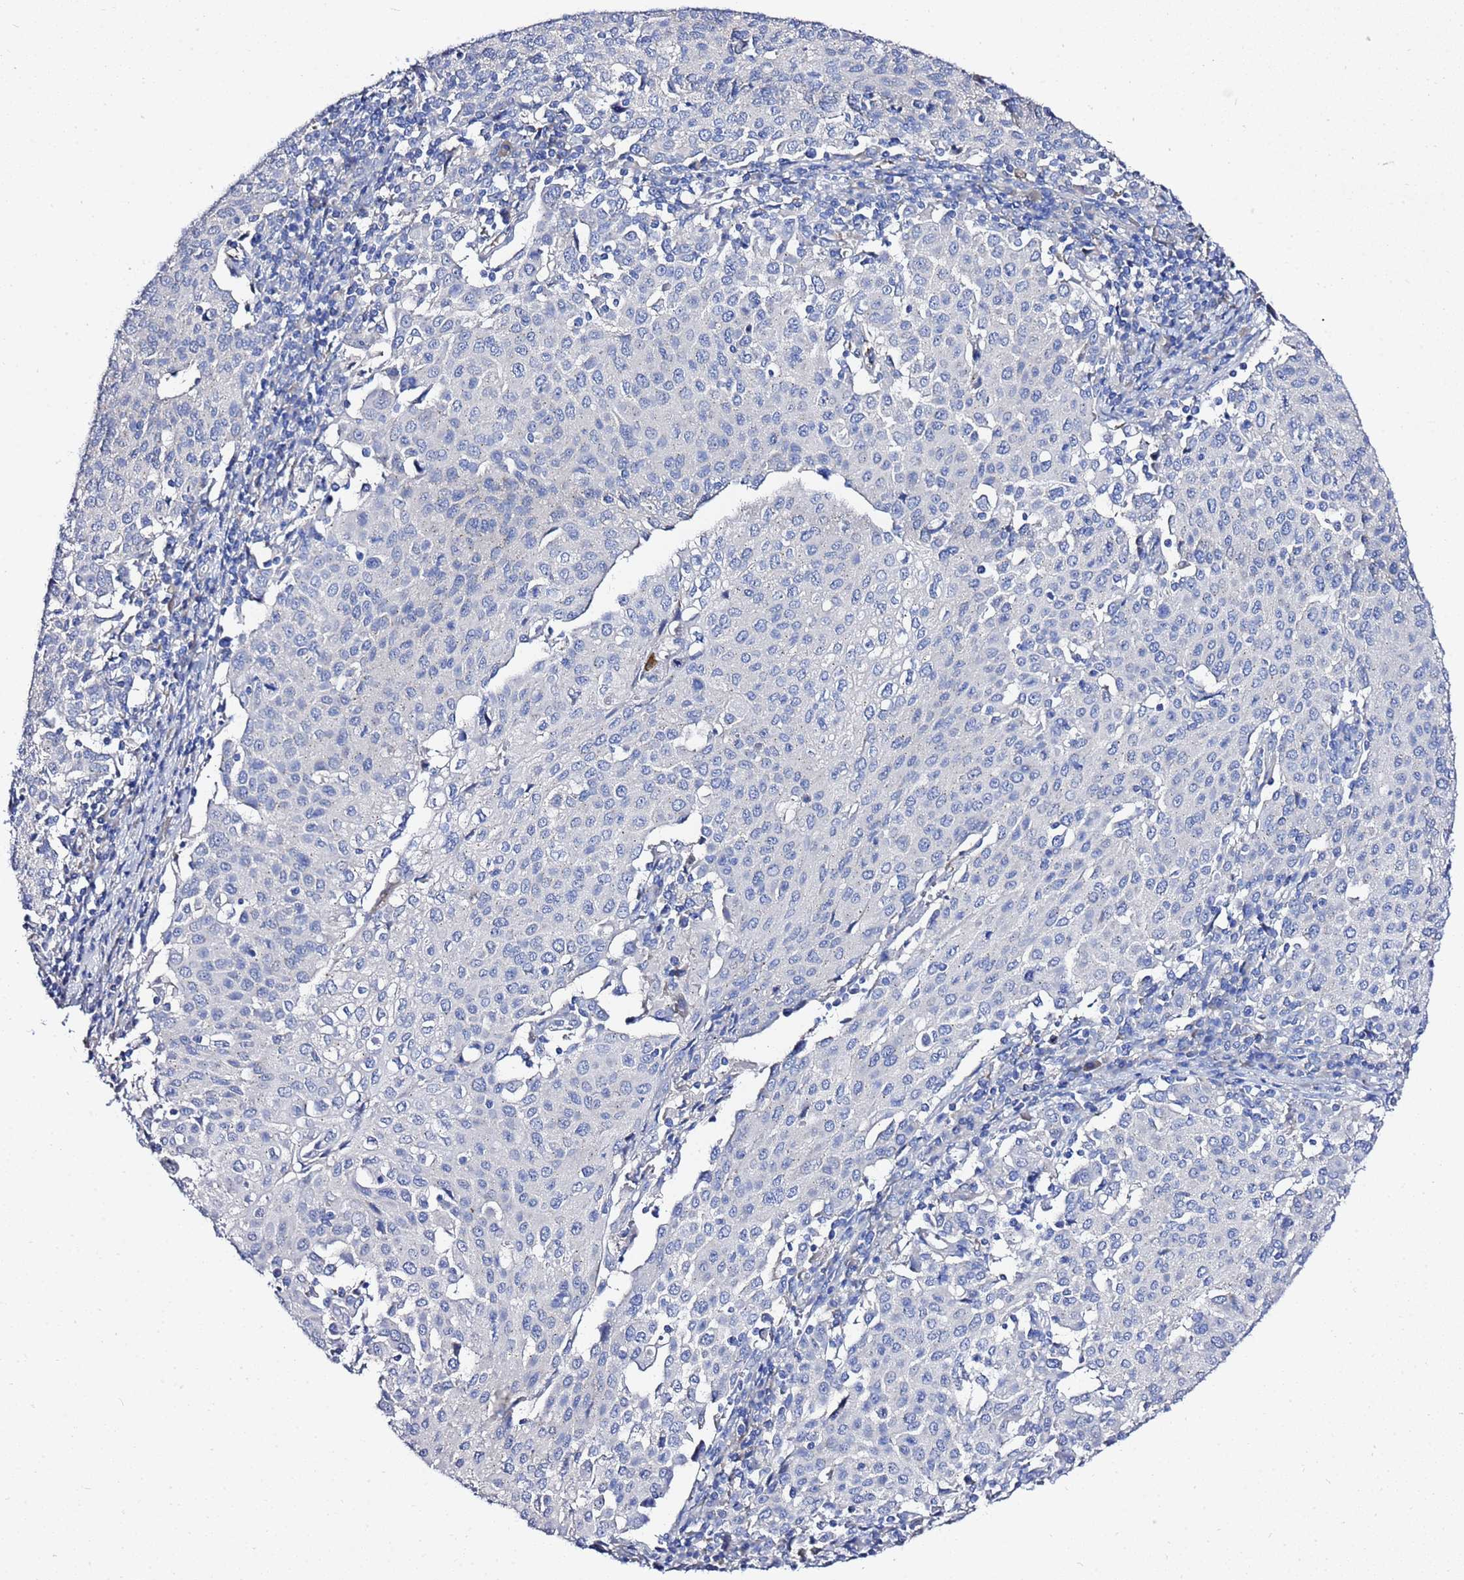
{"staining": {"intensity": "negative", "quantity": "none", "location": "none"}, "tissue": "cervical cancer", "cell_type": "Tumor cells", "image_type": "cancer", "snomed": [{"axis": "morphology", "description": "Squamous cell carcinoma, NOS"}, {"axis": "topography", "description": "Cervix"}], "caption": "Histopathology image shows no protein positivity in tumor cells of cervical cancer (squamous cell carcinoma) tissue.", "gene": "USP18", "patient": {"sex": "female", "age": 46}}